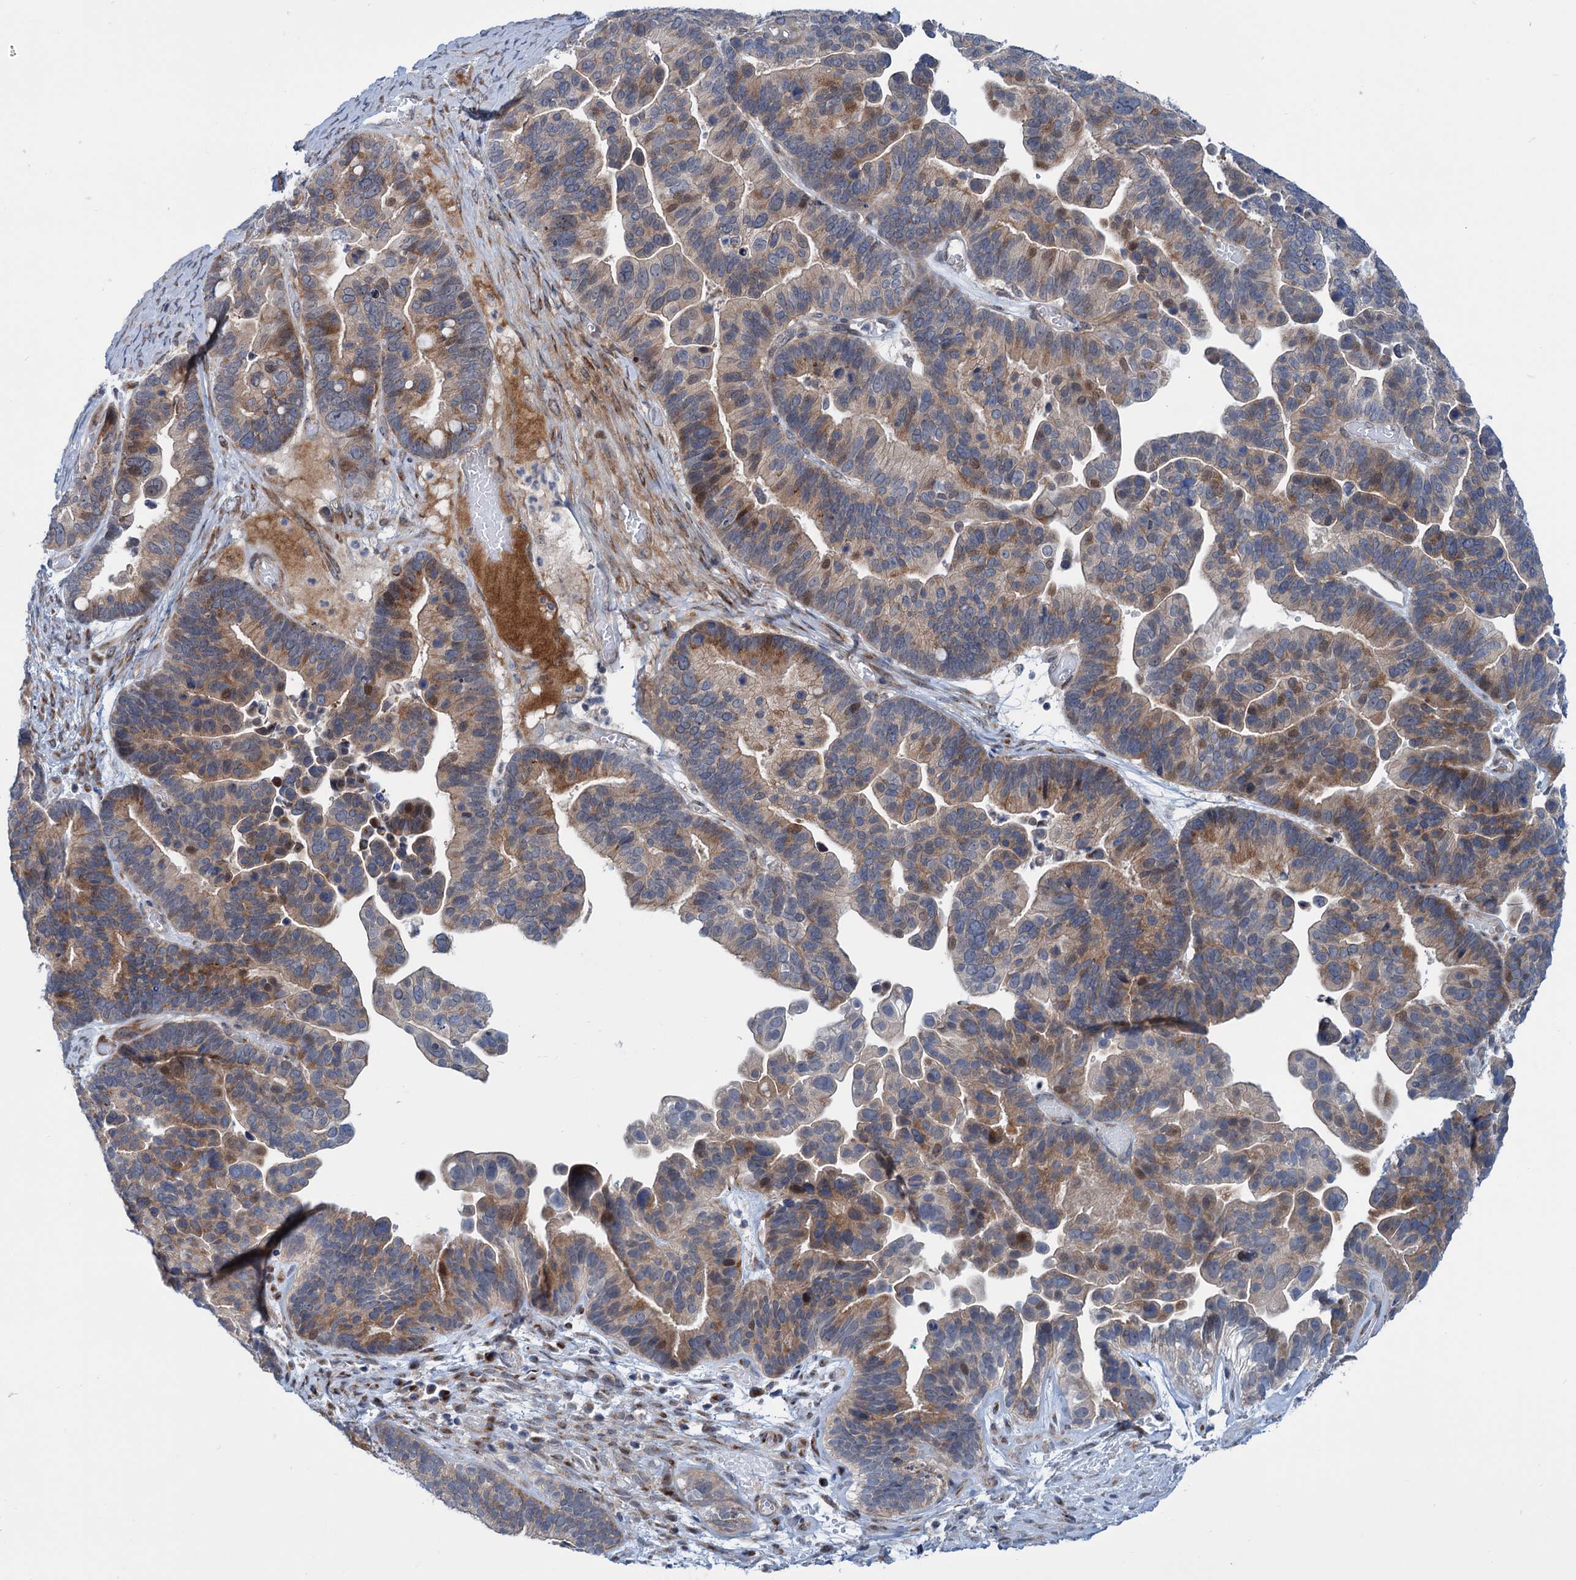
{"staining": {"intensity": "moderate", "quantity": ">75%", "location": "cytoplasmic/membranous"}, "tissue": "ovarian cancer", "cell_type": "Tumor cells", "image_type": "cancer", "snomed": [{"axis": "morphology", "description": "Cystadenocarcinoma, serous, NOS"}, {"axis": "topography", "description": "Ovary"}], "caption": "IHC histopathology image of serous cystadenocarcinoma (ovarian) stained for a protein (brown), which reveals medium levels of moderate cytoplasmic/membranous staining in about >75% of tumor cells.", "gene": "ELP4", "patient": {"sex": "female", "age": 56}}